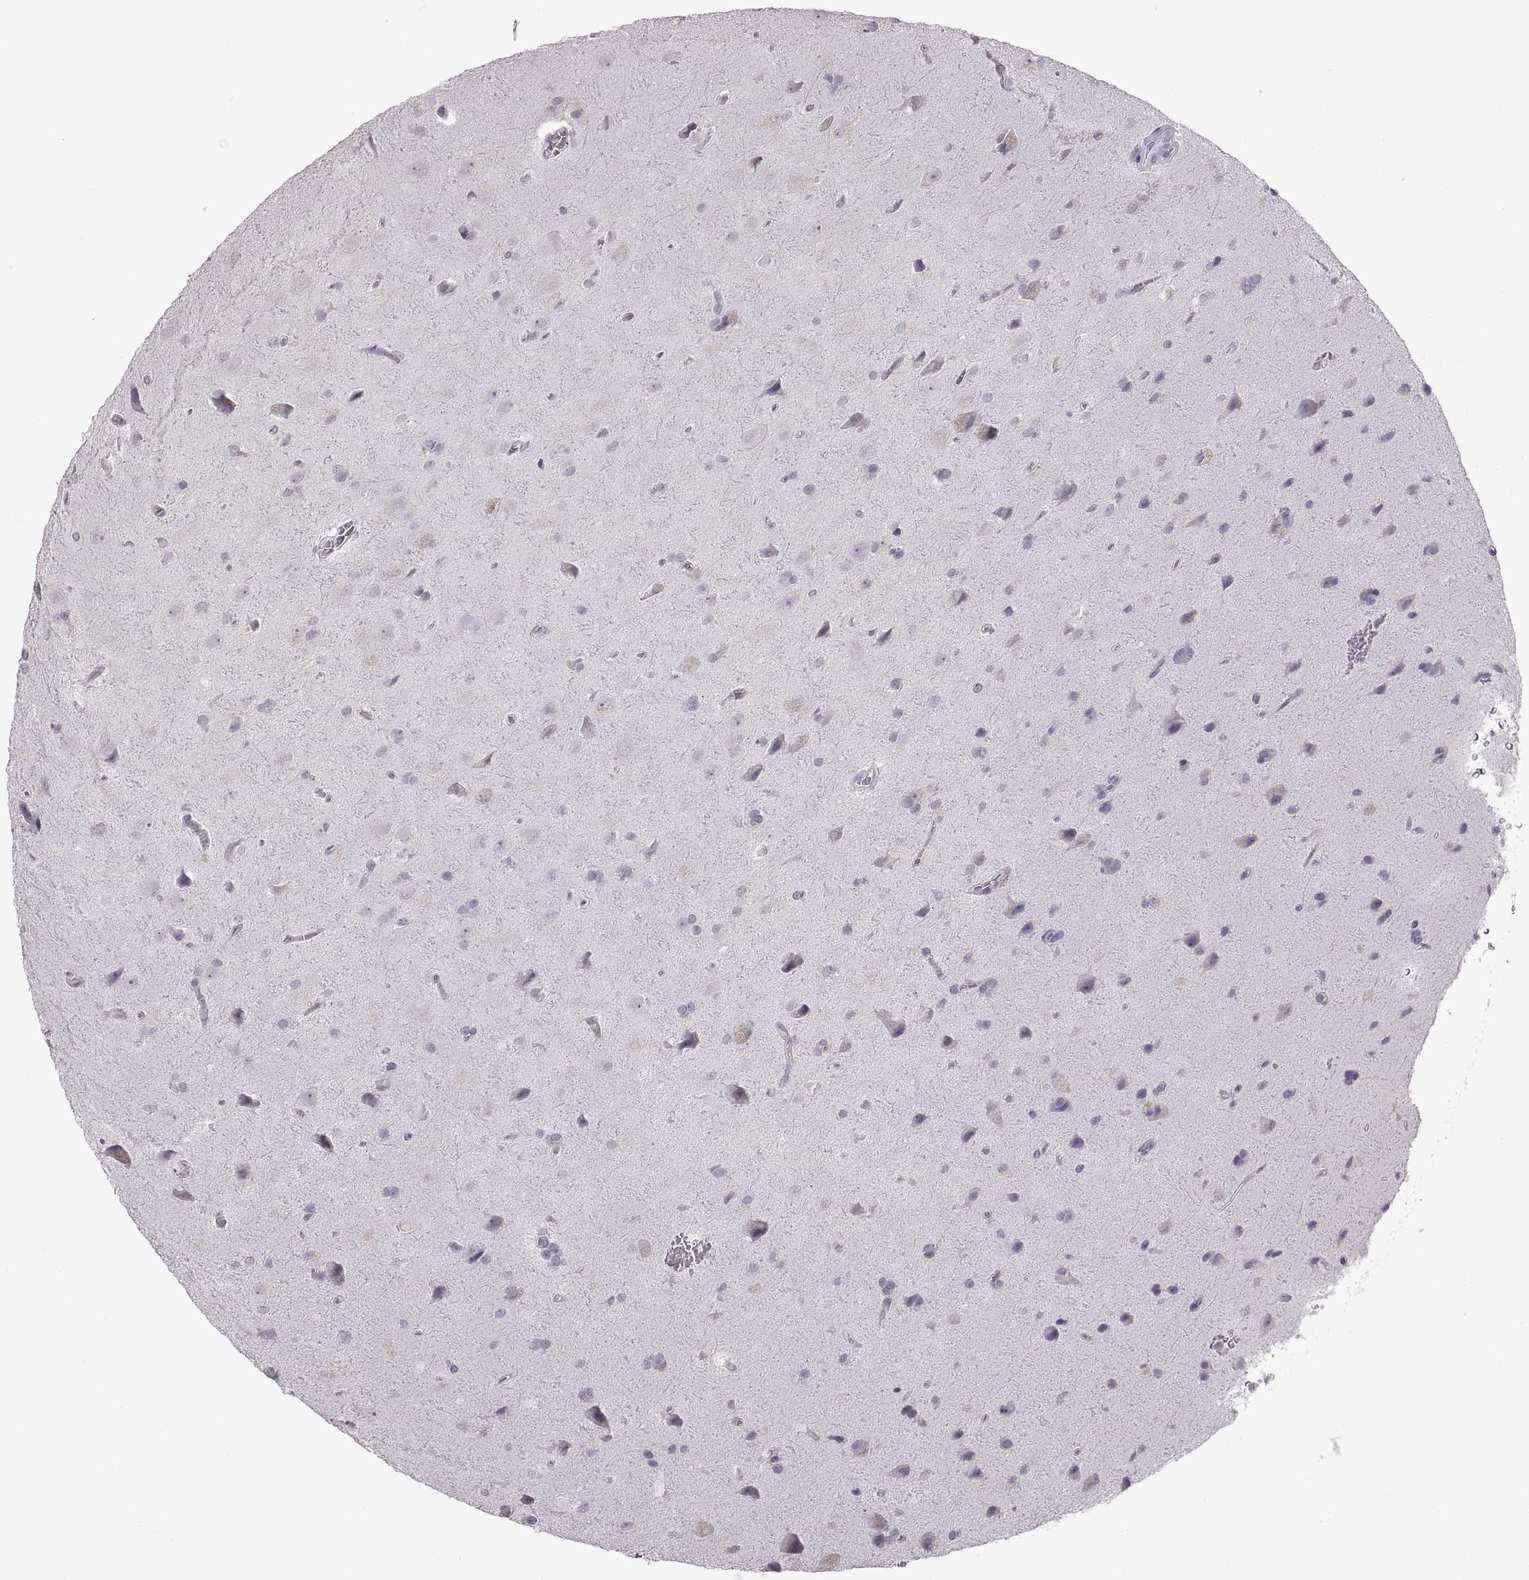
{"staining": {"intensity": "negative", "quantity": "none", "location": "none"}, "tissue": "glioma", "cell_type": "Tumor cells", "image_type": "cancer", "snomed": [{"axis": "morphology", "description": "Glioma, malignant, Low grade"}, {"axis": "topography", "description": "Brain"}], "caption": "A micrograph of human malignant glioma (low-grade) is negative for staining in tumor cells.", "gene": "SPACDR", "patient": {"sex": "male", "age": 58}}